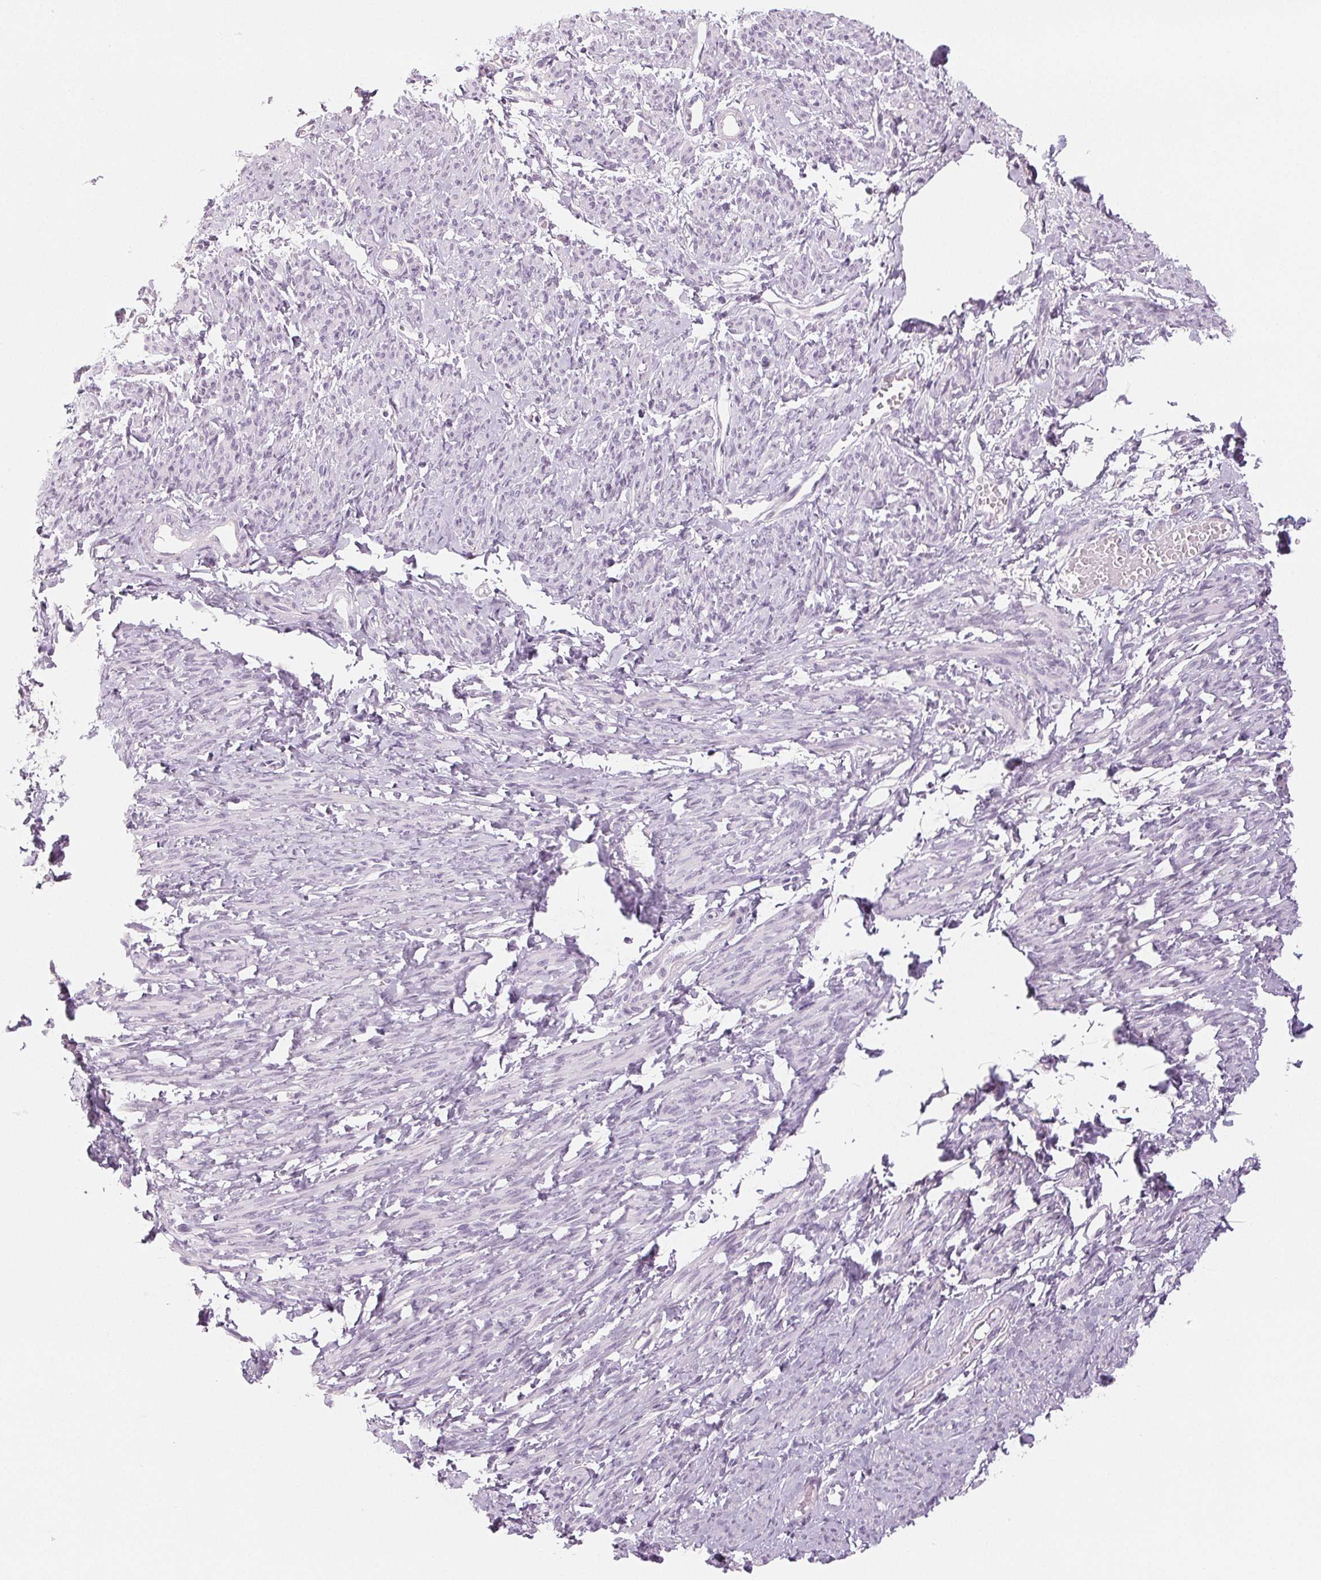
{"staining": {"intensity": "negative", "quantity": "none", "location": "none"}, "tissue": "smooth muscle", "cell_type": "Smooth muscle cells", "image_type": "normal", "snomed": [{"axis": "morphology", "description": "Normal tissue, NOS"}, {"axis": "topography", "description": "Smooth muscle"}], "caption": "A photomicrograph of human smooth muscle is negative for staining in smooth muscle cells. (DAB immunohistochemistry, high magnification).", "gene": "EHHADH", "patient": {"sex": "female", "age": 65}}